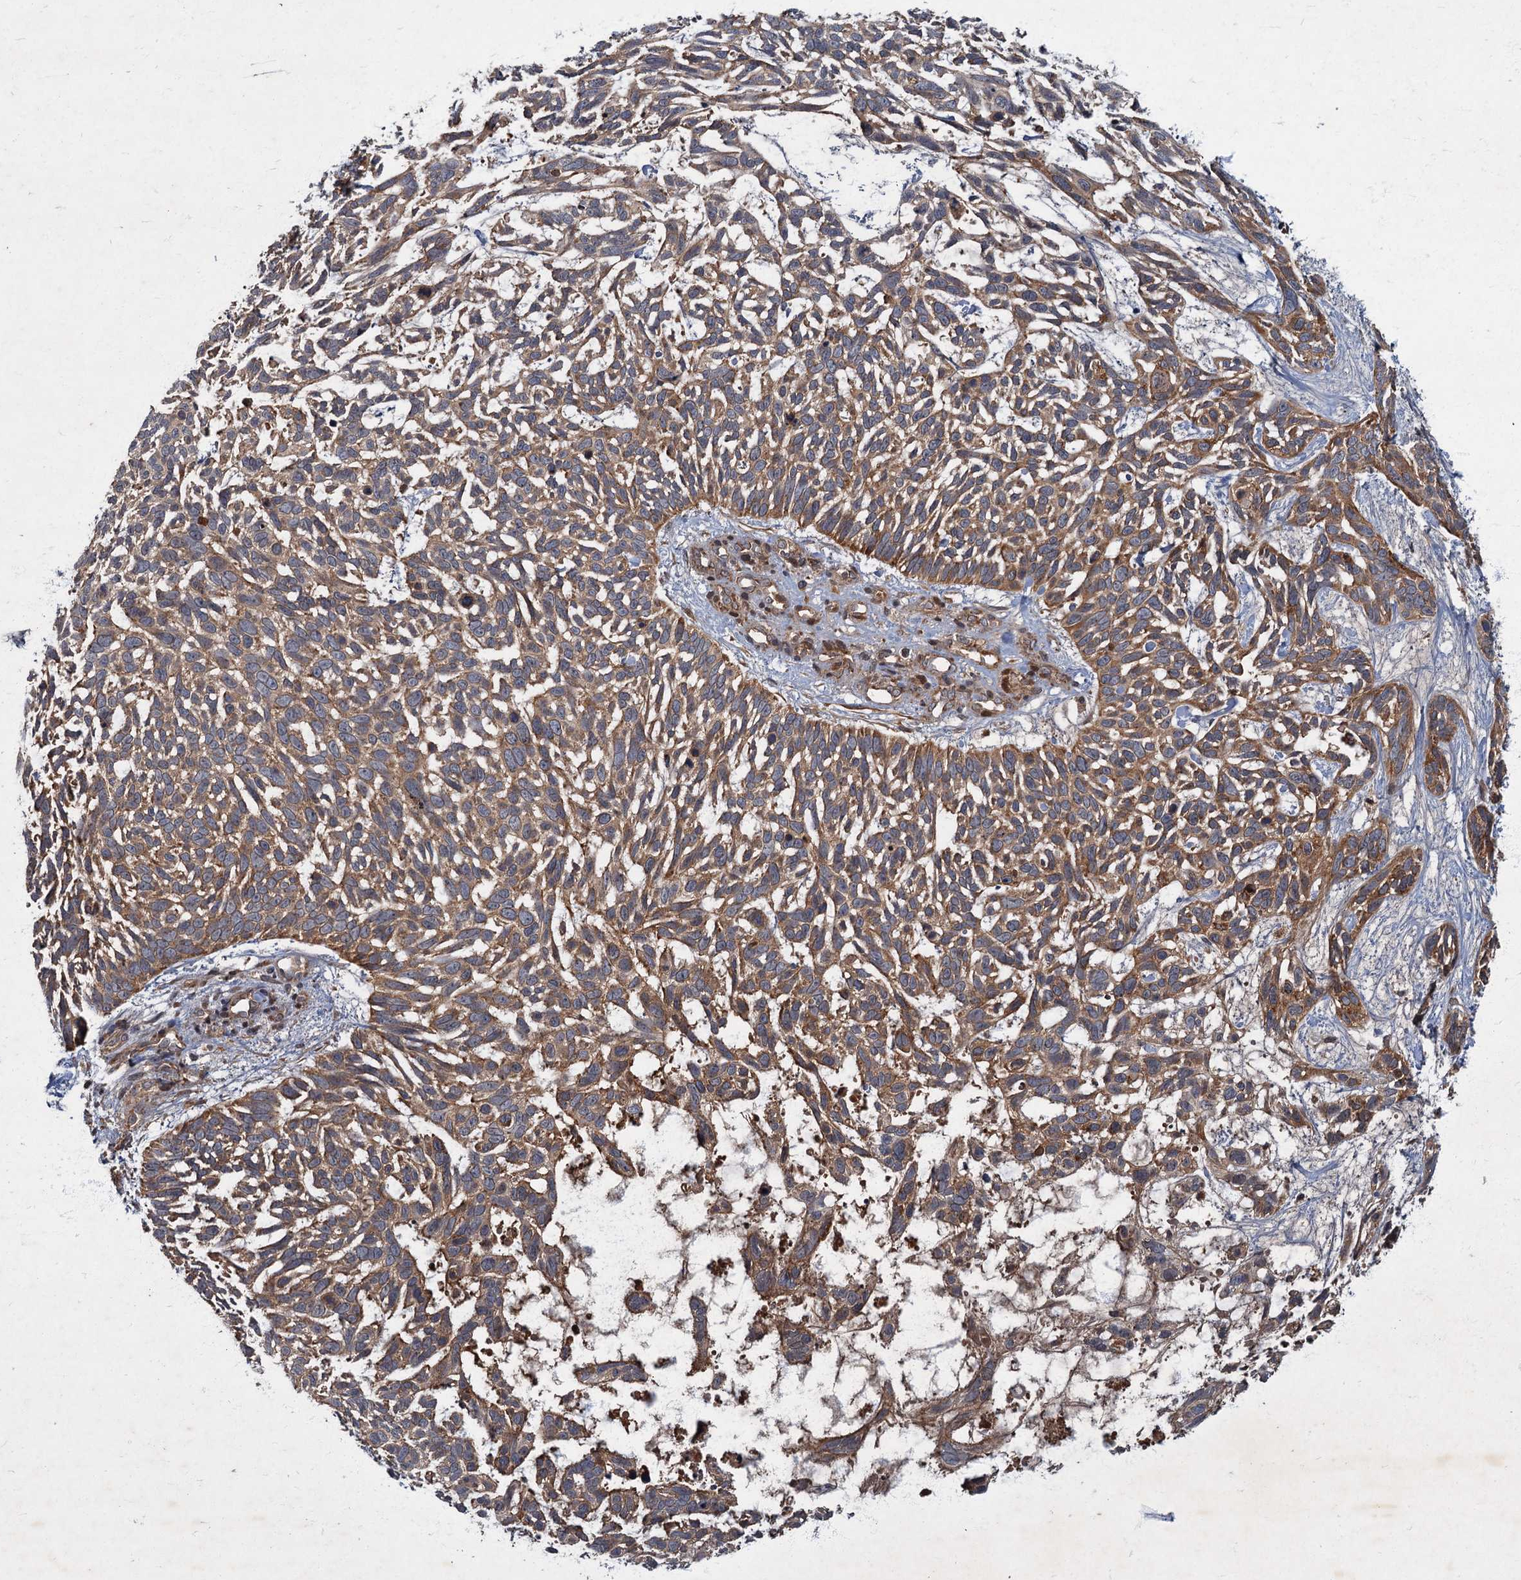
{"staining": {"intensity": "moderate", "quantity": ">75%", "location": "cytoplasmic/membranous"}, "tissue": "skin cancer", "cell_type": "Tumor cells", "image_type": "cancer", "snomed": [{"axis": "morphology", "description": "Basal cell carcinoma"}, {"axis": "topography", "description": "Skin"}], "caption": "The photomicrograph displays a brown stain indicating the presence of a protein in the cytoplasmic/membranous of tumor cells in skin basal cell carcinoma.", "gene": "SLC11A2", "patient": {"sex": "male", "age": 88}}